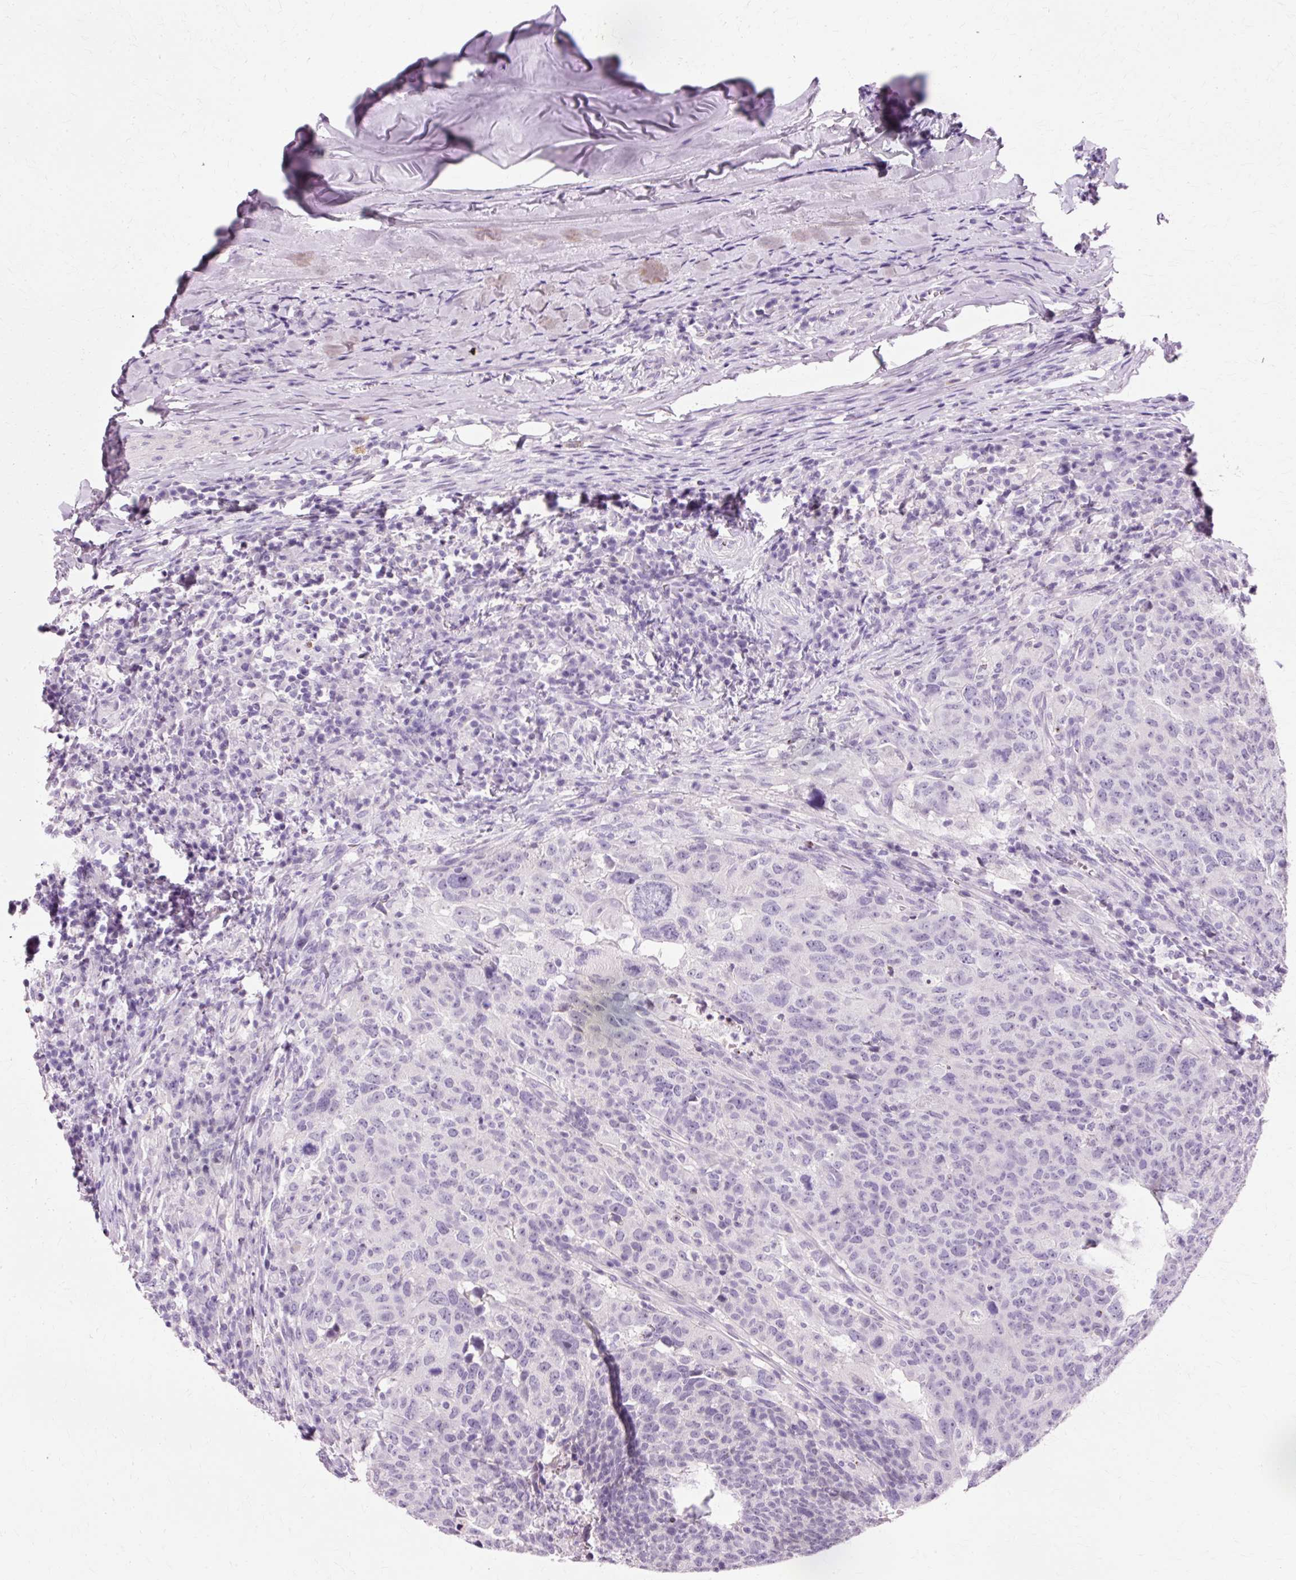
{"staining": {"intensity": "negative", "quantity": "none", "location": "none"}, "tissue": "head and neck cancer", "cell_type": "Tumor cells", "image_type": "cancer", "snomed": [{"axis": "morphology", "description": "Normal tissue, NOS"}, {"axis": "morphology", "description": "Squamous cell carcinoma, NOS"}, {"axis": "topography", "description": "Skeletal muscle"}, {"axis": "topography", "description": "Vascular tissue"}, {"axis": "topography", "description": "Peripheral nerve tissue"}, {"axis": "topography", "description": "Head-Neck"}], "caption": "Tumor cells are negative for brown protein staining in squamous cell carcinoma (head and neck).", "gene": "VN1R2", "patient": {"sex": "male", "age": 66}}